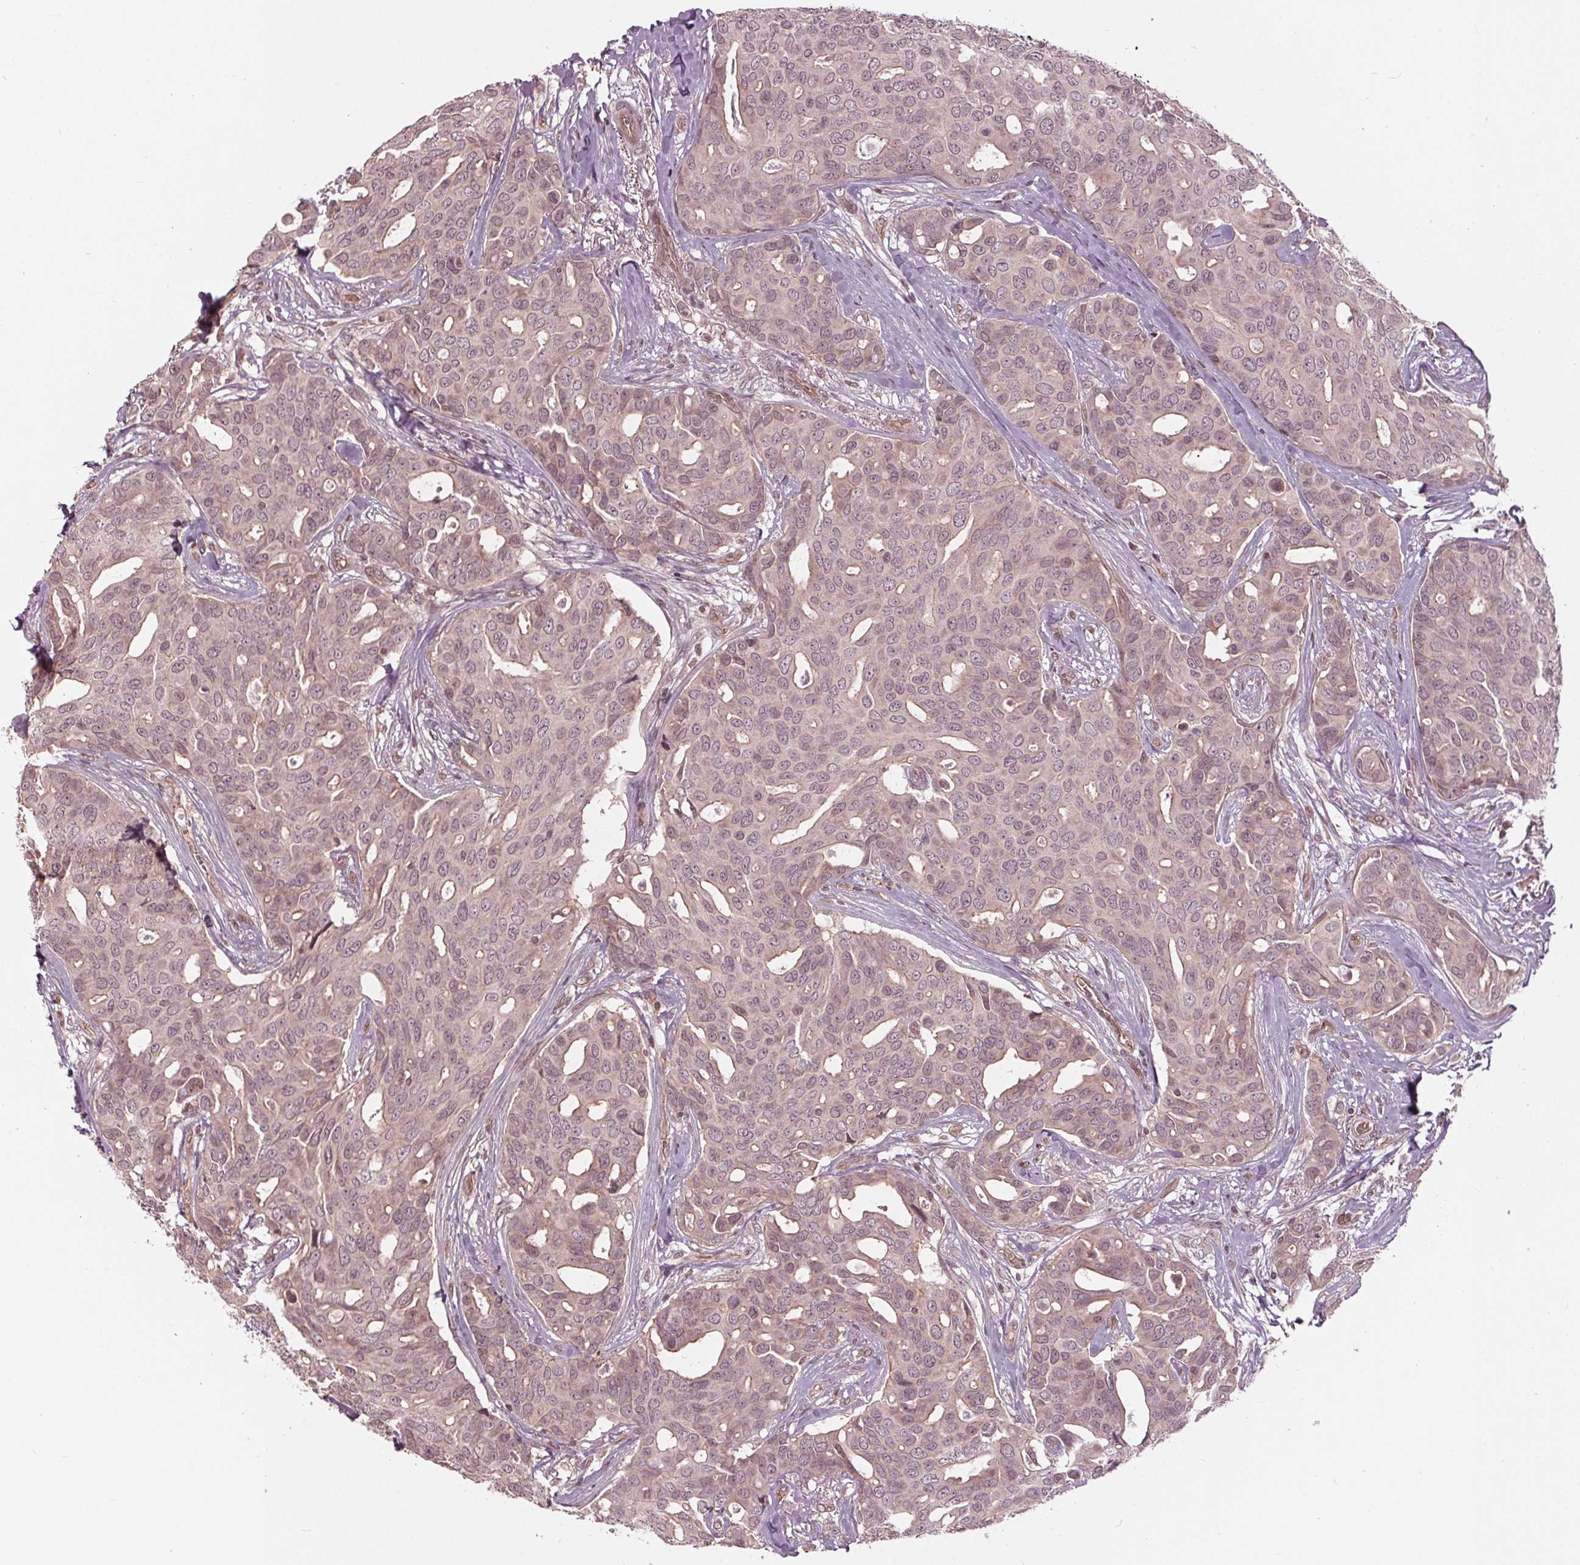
{"staining": {"intensity": "negative", "quantity": "none", "location": "none"}, "tissue": "breast cancer", "cell_type": "Tumor cells", "image_type": "cancer", "snomed": [{"axis": "morphology", "description": "Duct carcinoma"}, {"axis": "topography", "description": "Breast"}], "caption": "High power microscopy photomicrograph of an IHC micrograph of breast cancer, revealing no significant positivity in tumor cells.", "gene": "BTBD1", "patient": {"sex": "female", "age": 54}}